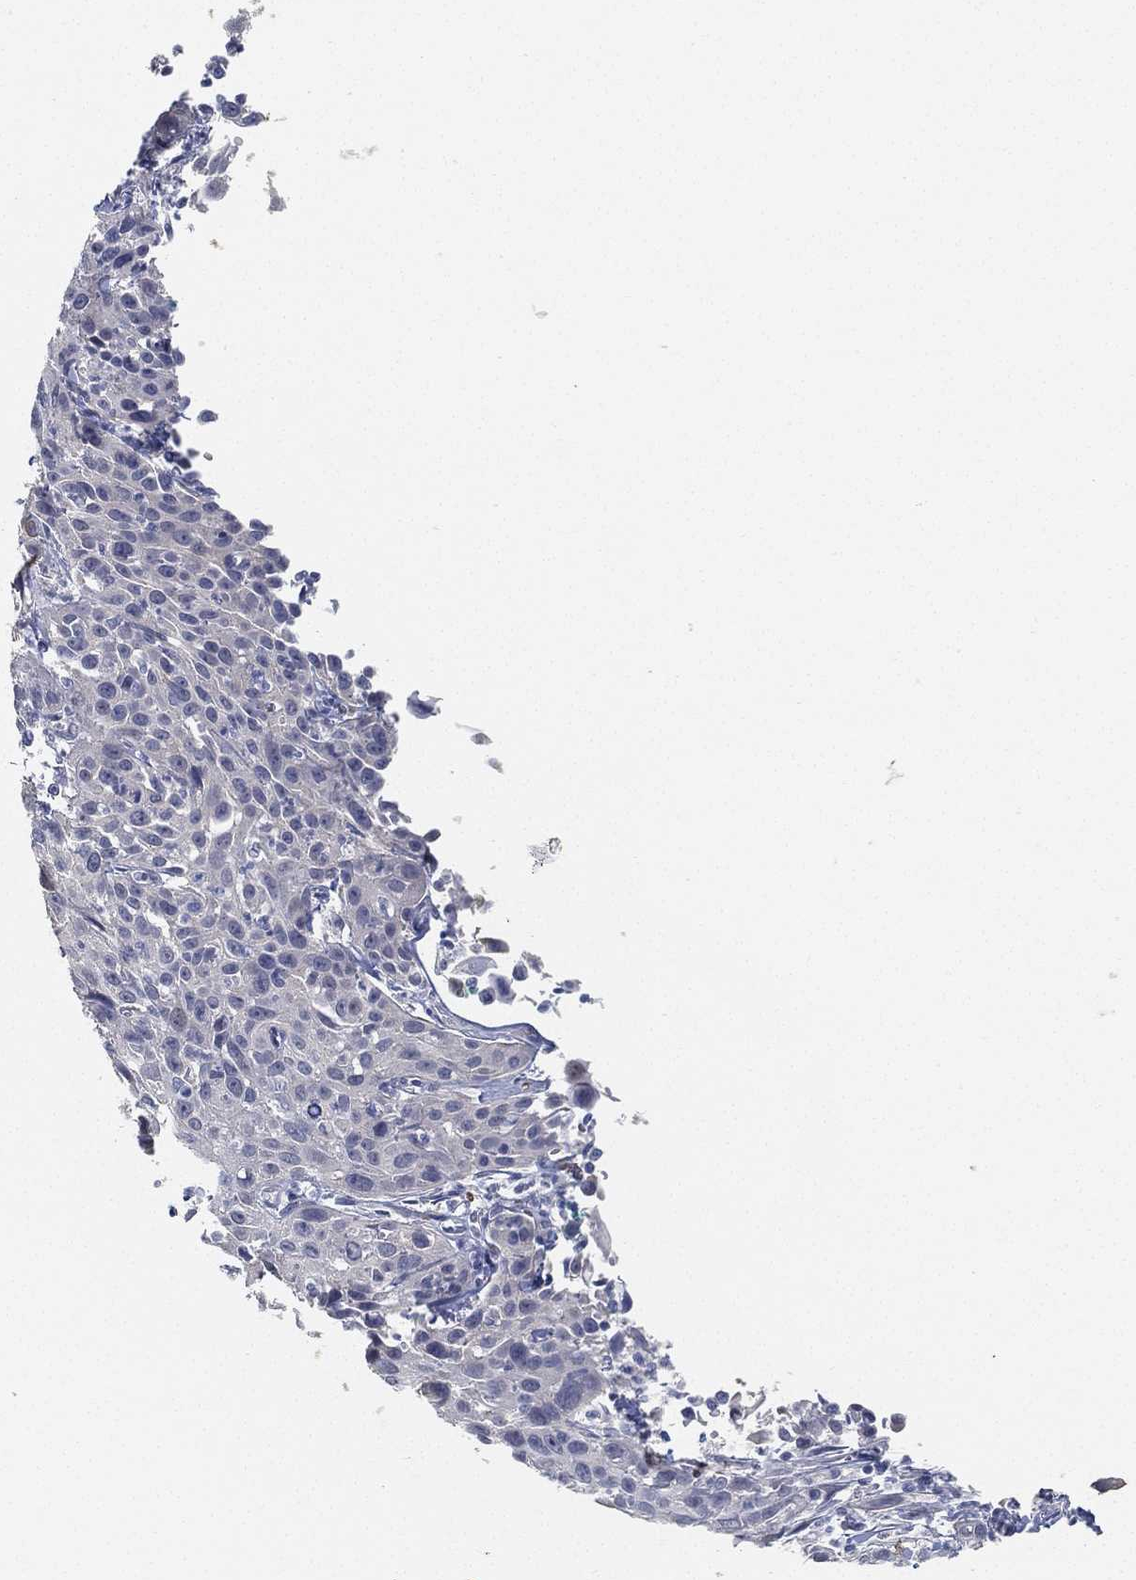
{"staining": {"intensity": "negative", "quantity": "none", "location": "none"}, "tissue": "cervical cancer", "cell_type": "Tumor cells", "image_type": "cancer", "snomed": [{"axis": "morphology", "description": "Squamous cell carcinoma, NOS"}, {"axis": "topography", "description": "Cervix"}], "caption": "Immunohistochemistry (IHC) of human cervical cancer demonstrates no positivity in tumor cells.", "gene": "GPR61", "patient": {"sex": "female", "age": 26}}